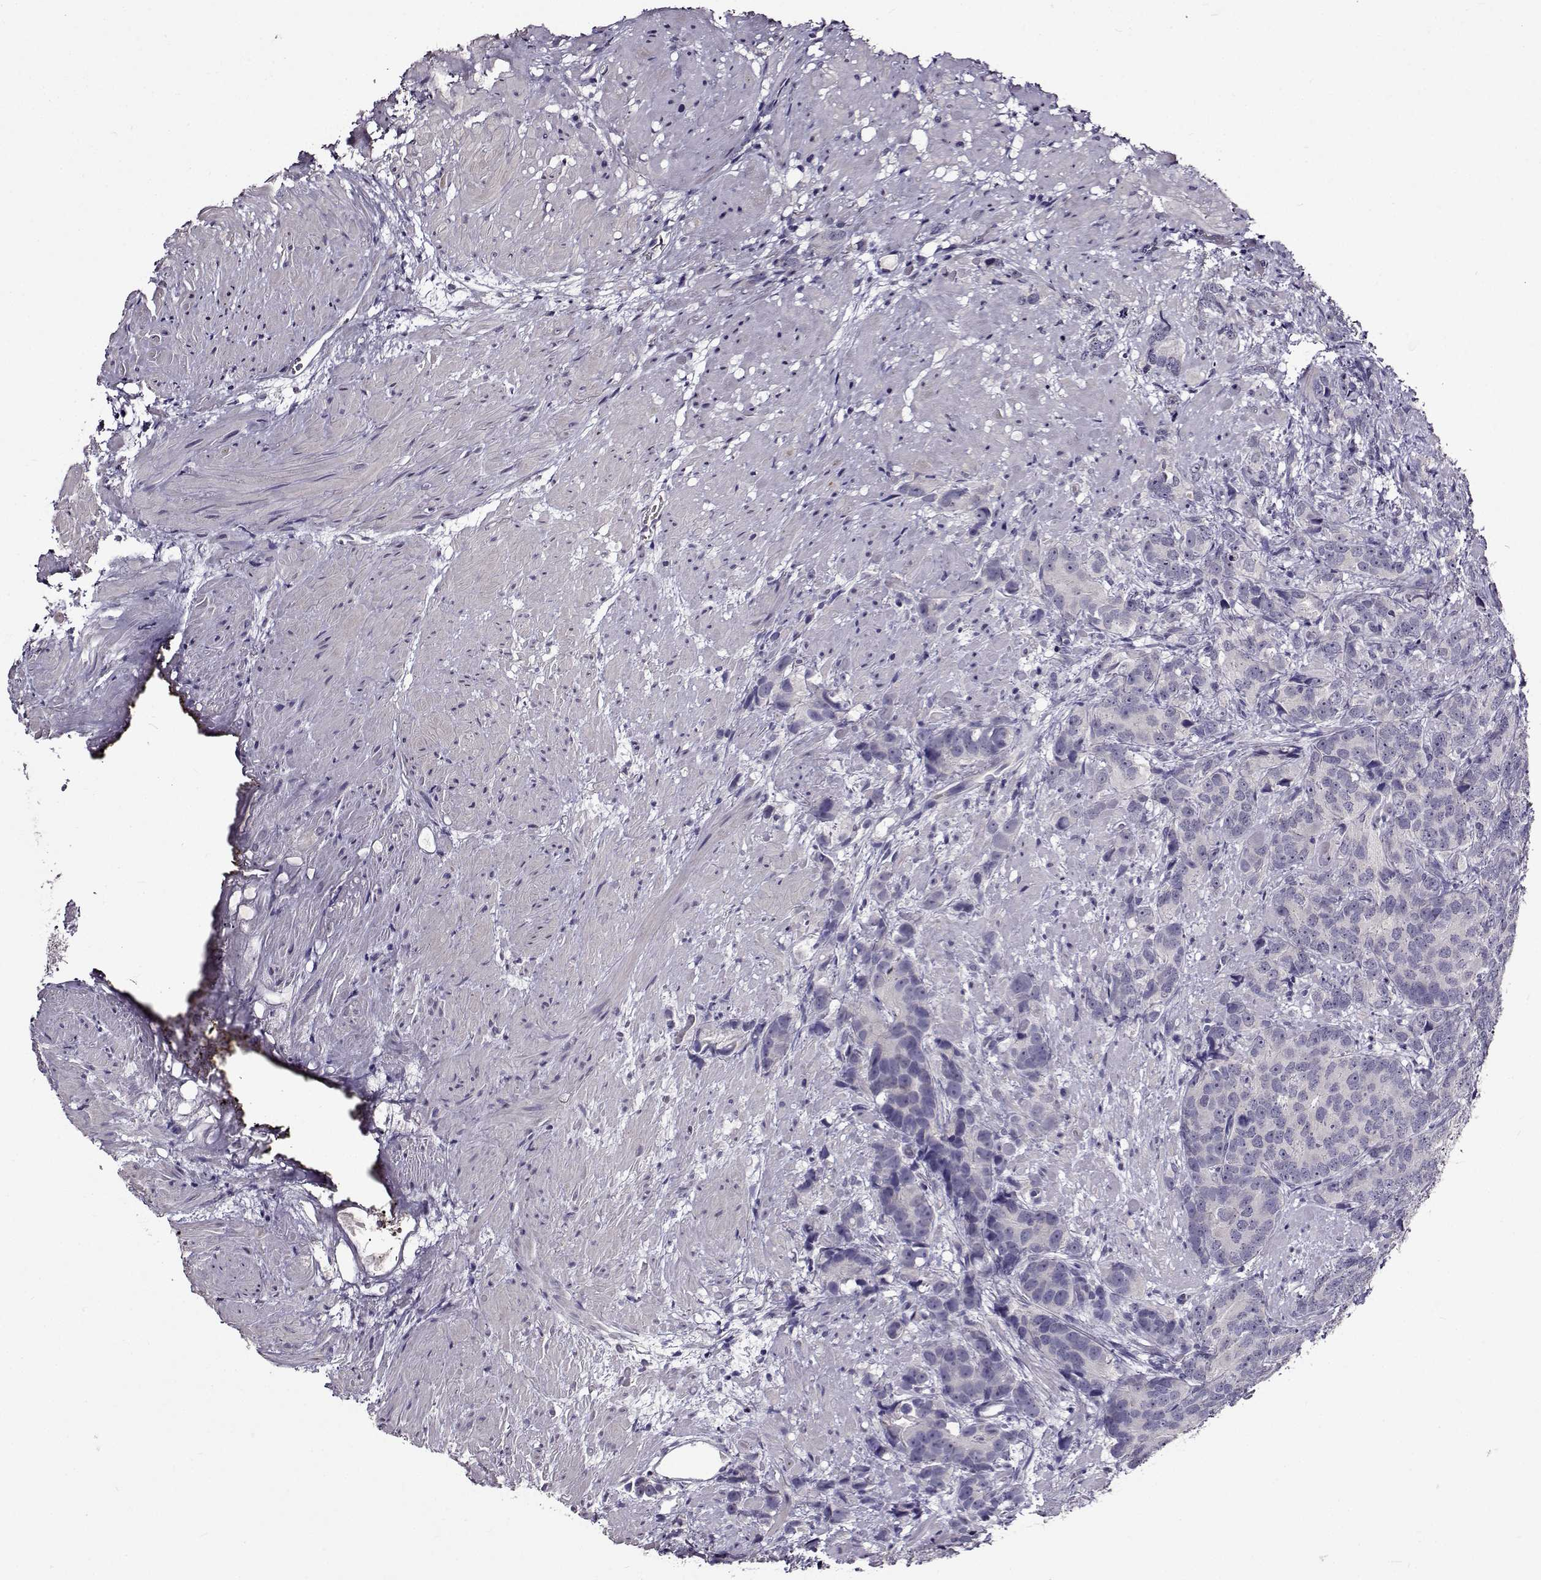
{"staining": {"intensity": "negative", "quantity": "none", "location": "none"}, "tissue": "prostate cancer", "cell_type": "Tumor cells", "image_type": "cancer", "snomed": [{"axis": "morphology", "description": "Adenocarcinoma, High grade"}, {"axis": "topography", "description": "Prostate"}], "caption": "DAB immunohistochemical staining of prostate adenocarcinoma (high-grade) demonstrates no significant expression in tumor cells.", "gene": "PAEP", "patient": {"sex": "male", "age": 90}}